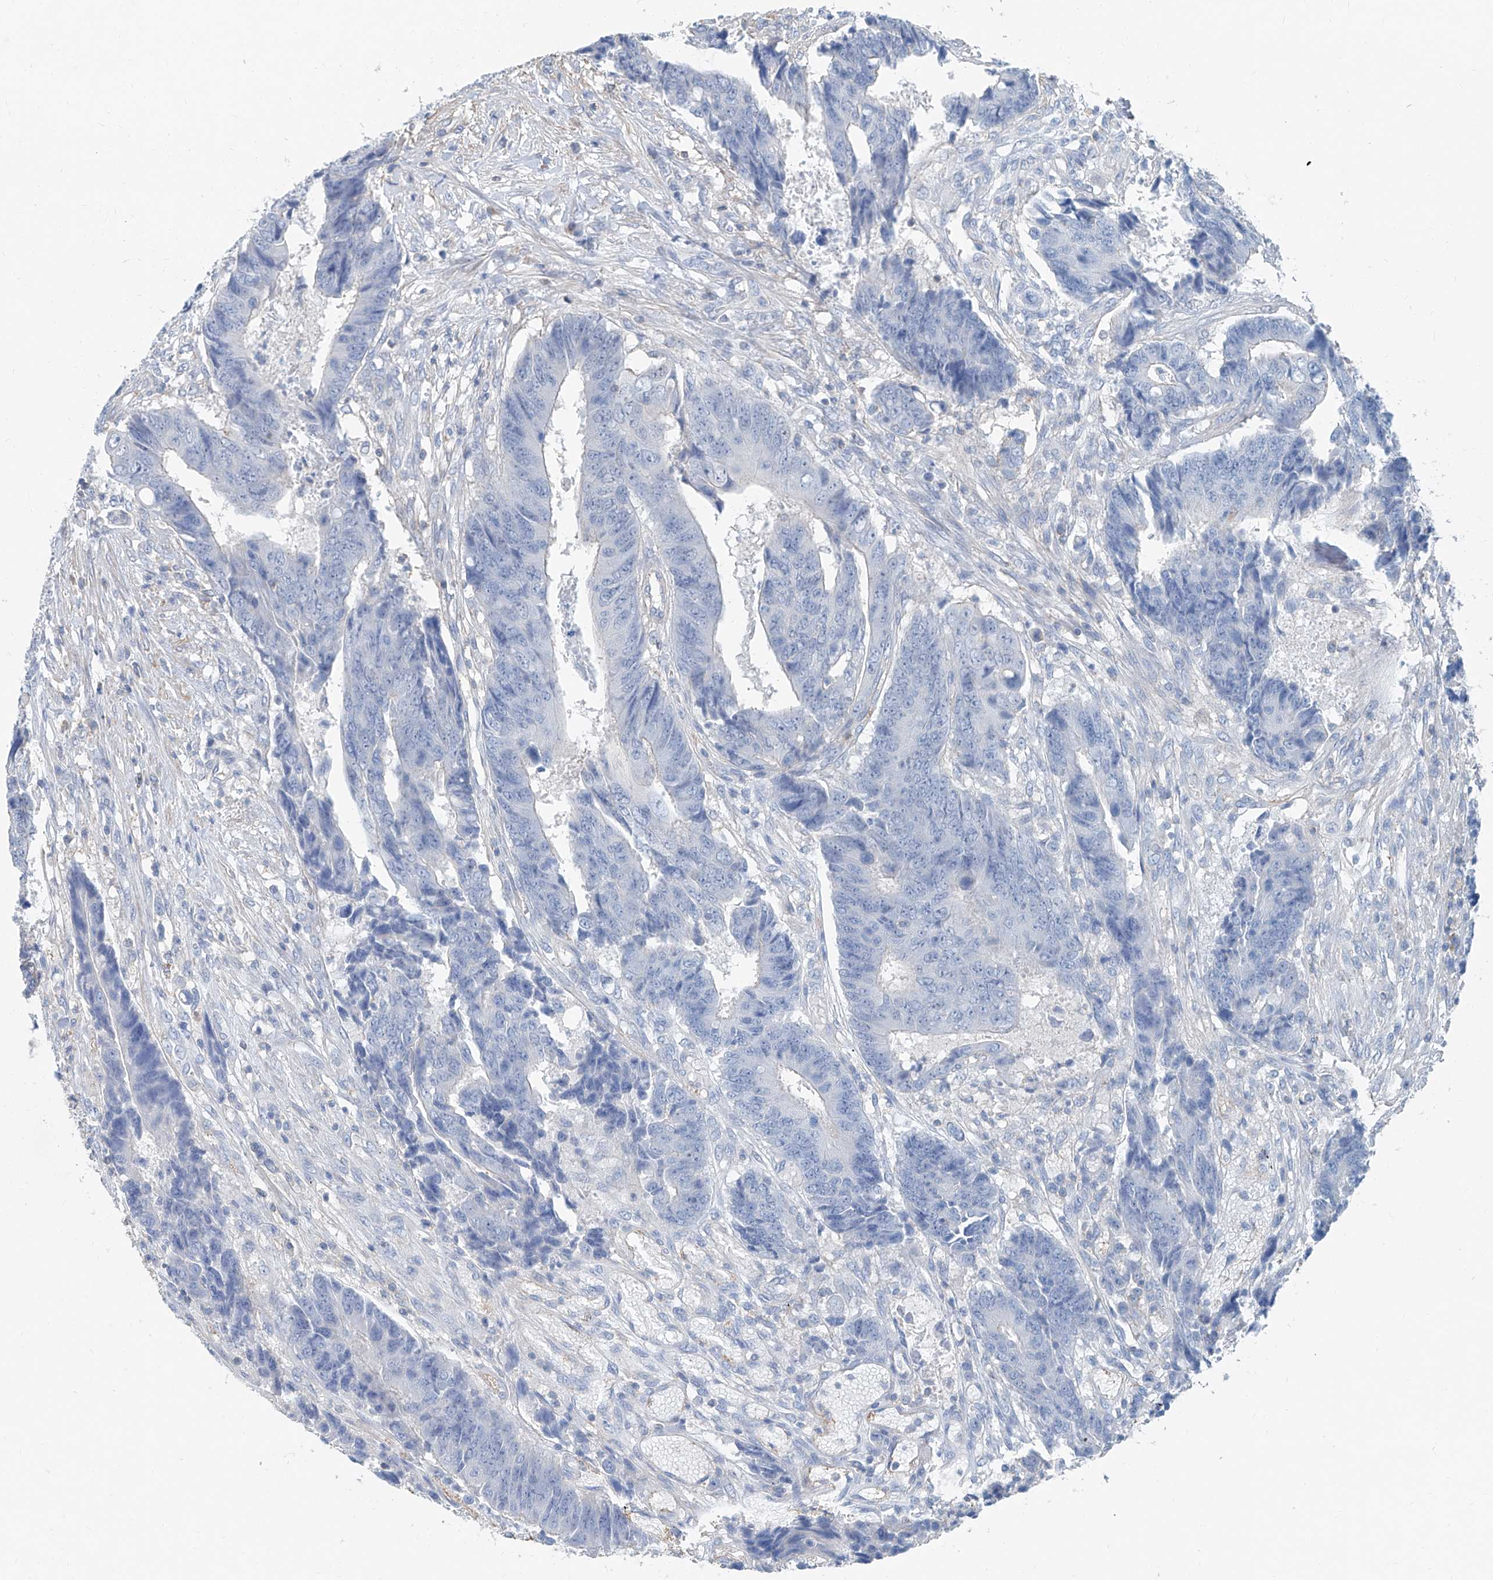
{"staining": {"intensity": "negative", "quantity": "none", "location": "none"}, "tissue": "colorectal cancer", "cell_type": "Tumor cells", "image_type": "cancer", "snomed": [{"axis": "morphology", "description": "Adenocarcinoma, NOS"}, {"axis": "topography", "description": "Rectum"}], "caption": "An image of colorectal cancer (adenocarcinoma) stained for a protein shows no brown staining in tumor cells.", "gene": "ANKRD34A", "patient": {"sex": "male", "age": 84}}